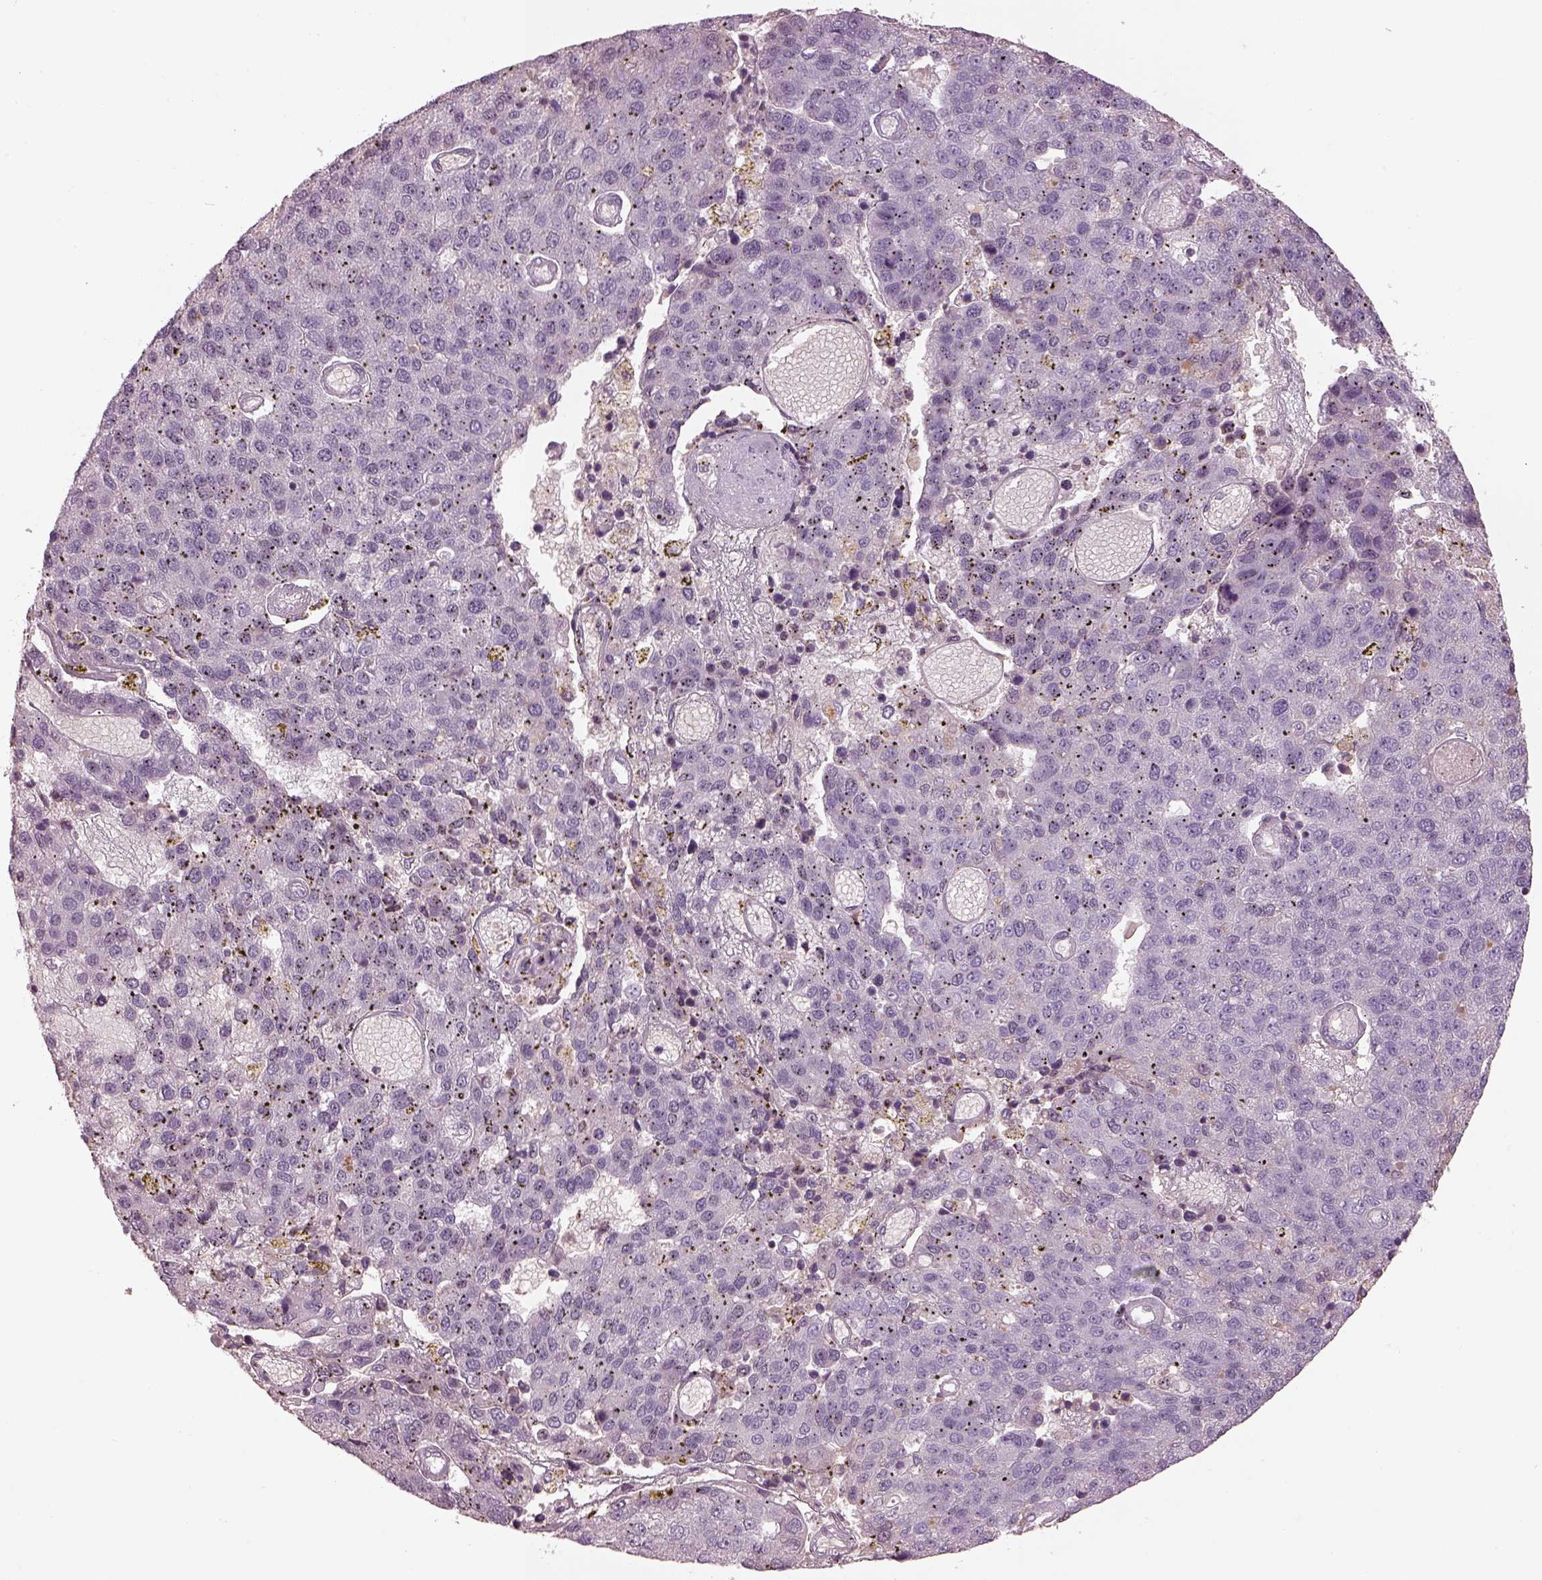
{"staining": {"intensity": "negative", "quantity": "none", "location": "none"}, "tissue": "pancreatic cancer", "cell_type": "Tumor cells", "image_type": "cancer", "snomed": [{"axis": "morphology", "description": "Adenocarcinoma, NOS"}, {"axis": "topography", "description": "Pancreas"}], "caption": "This micrograph is of adenocarcinoma (pancreatic) stained with immunohistochemistry (IHC) to label a protein in brown with the nuclei are counter-stained blue. There is no staining in tumor cells.", "gene": "TLX3", "patient": {"sex": "female", "age": 61}}